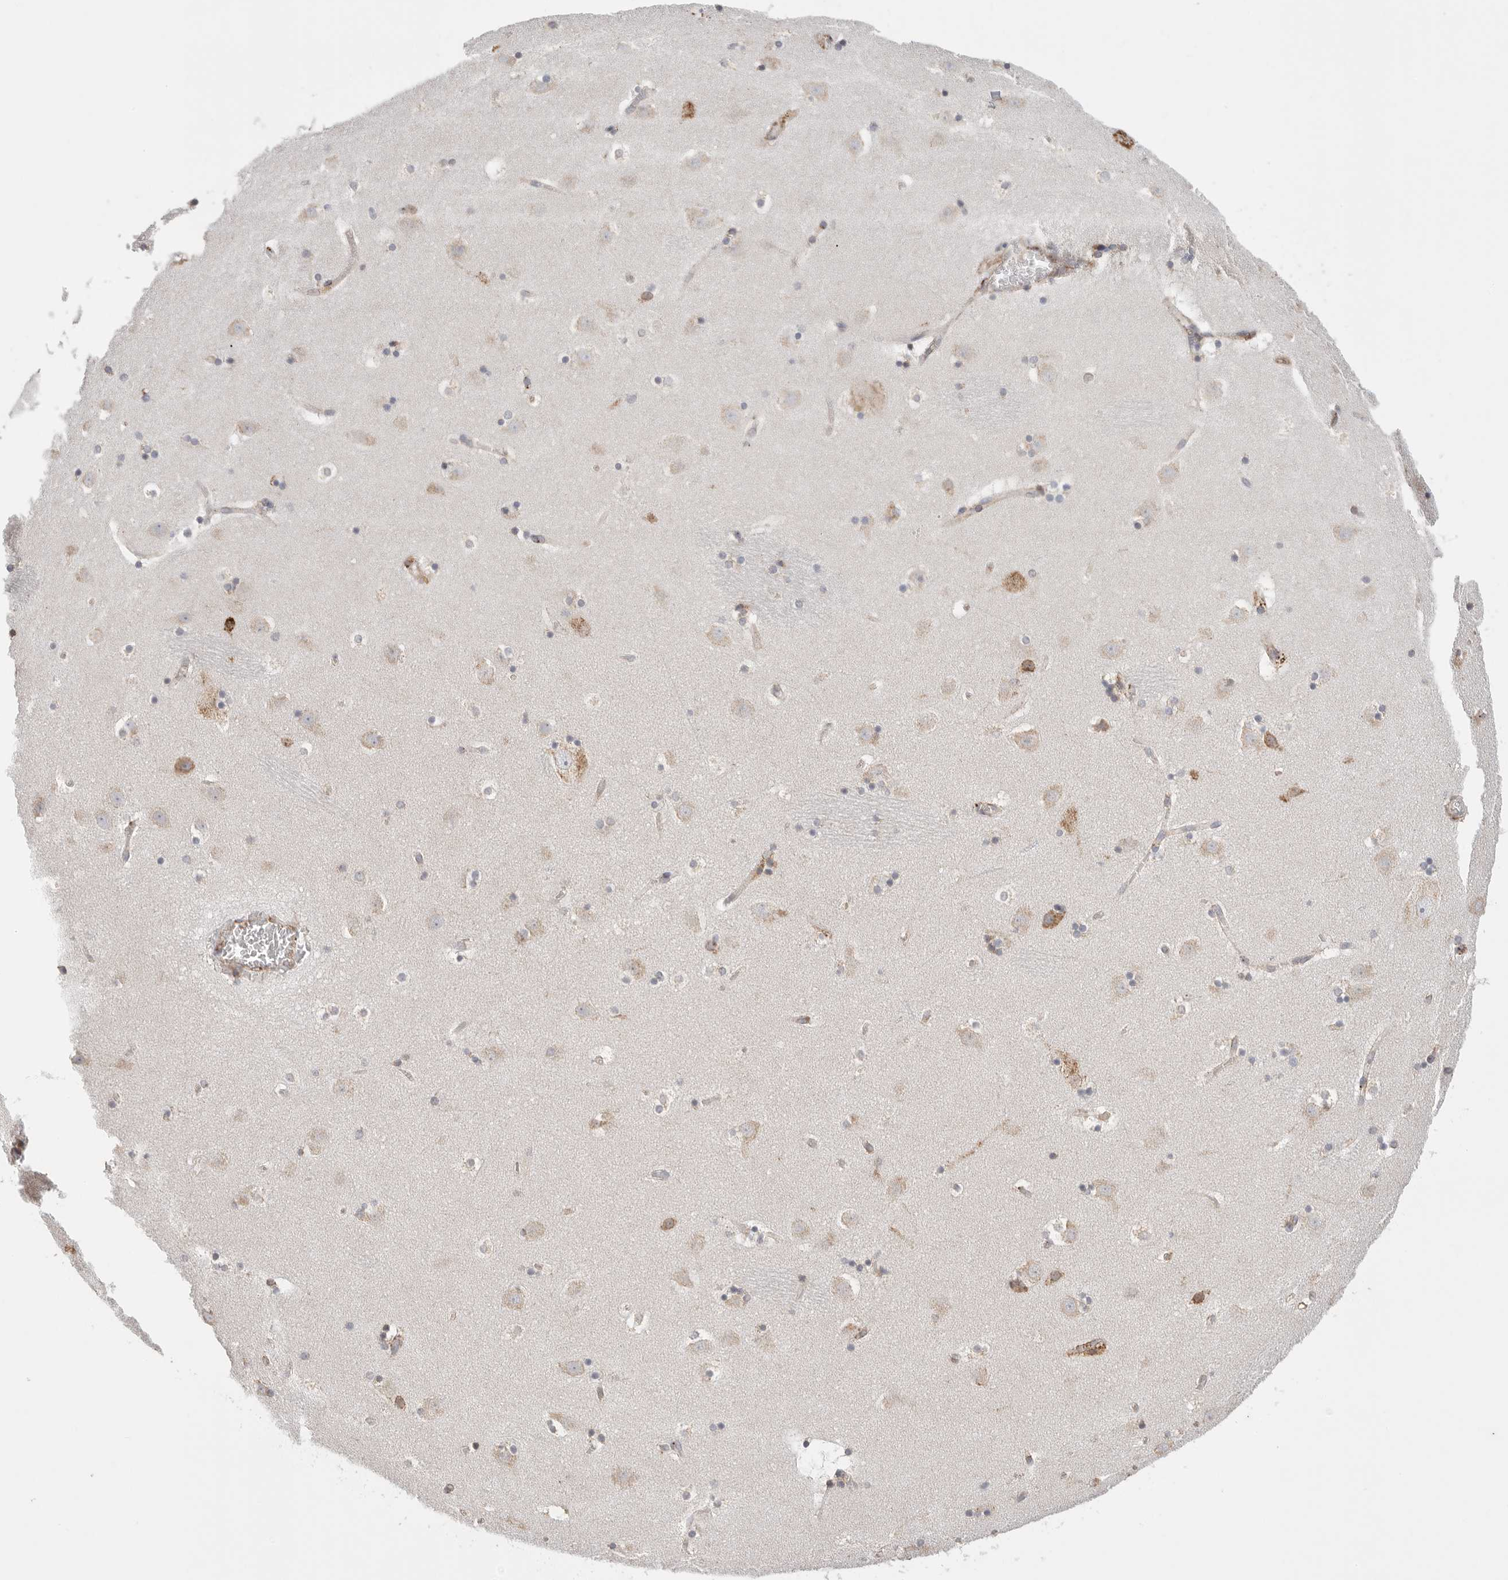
{"staining": {"intensity": "negative", "quantity": "none", "location": "none"}, "tissue": "caudate", "cell_type": "Glial cells", "image_type": "normal", "snomed": [{"axis": "morphology", "description": "Normal tissue, NOS"}, {"axis": "topography", "description": "Lateral ventricle wall"}], "caption": "This is an immunohistochemistry (IHC) micrograph of unremarkable caudate. There is no expression in glial cells.", "gene": "BLOC1S5", "patient": {"sex": "male", "age": 45}}